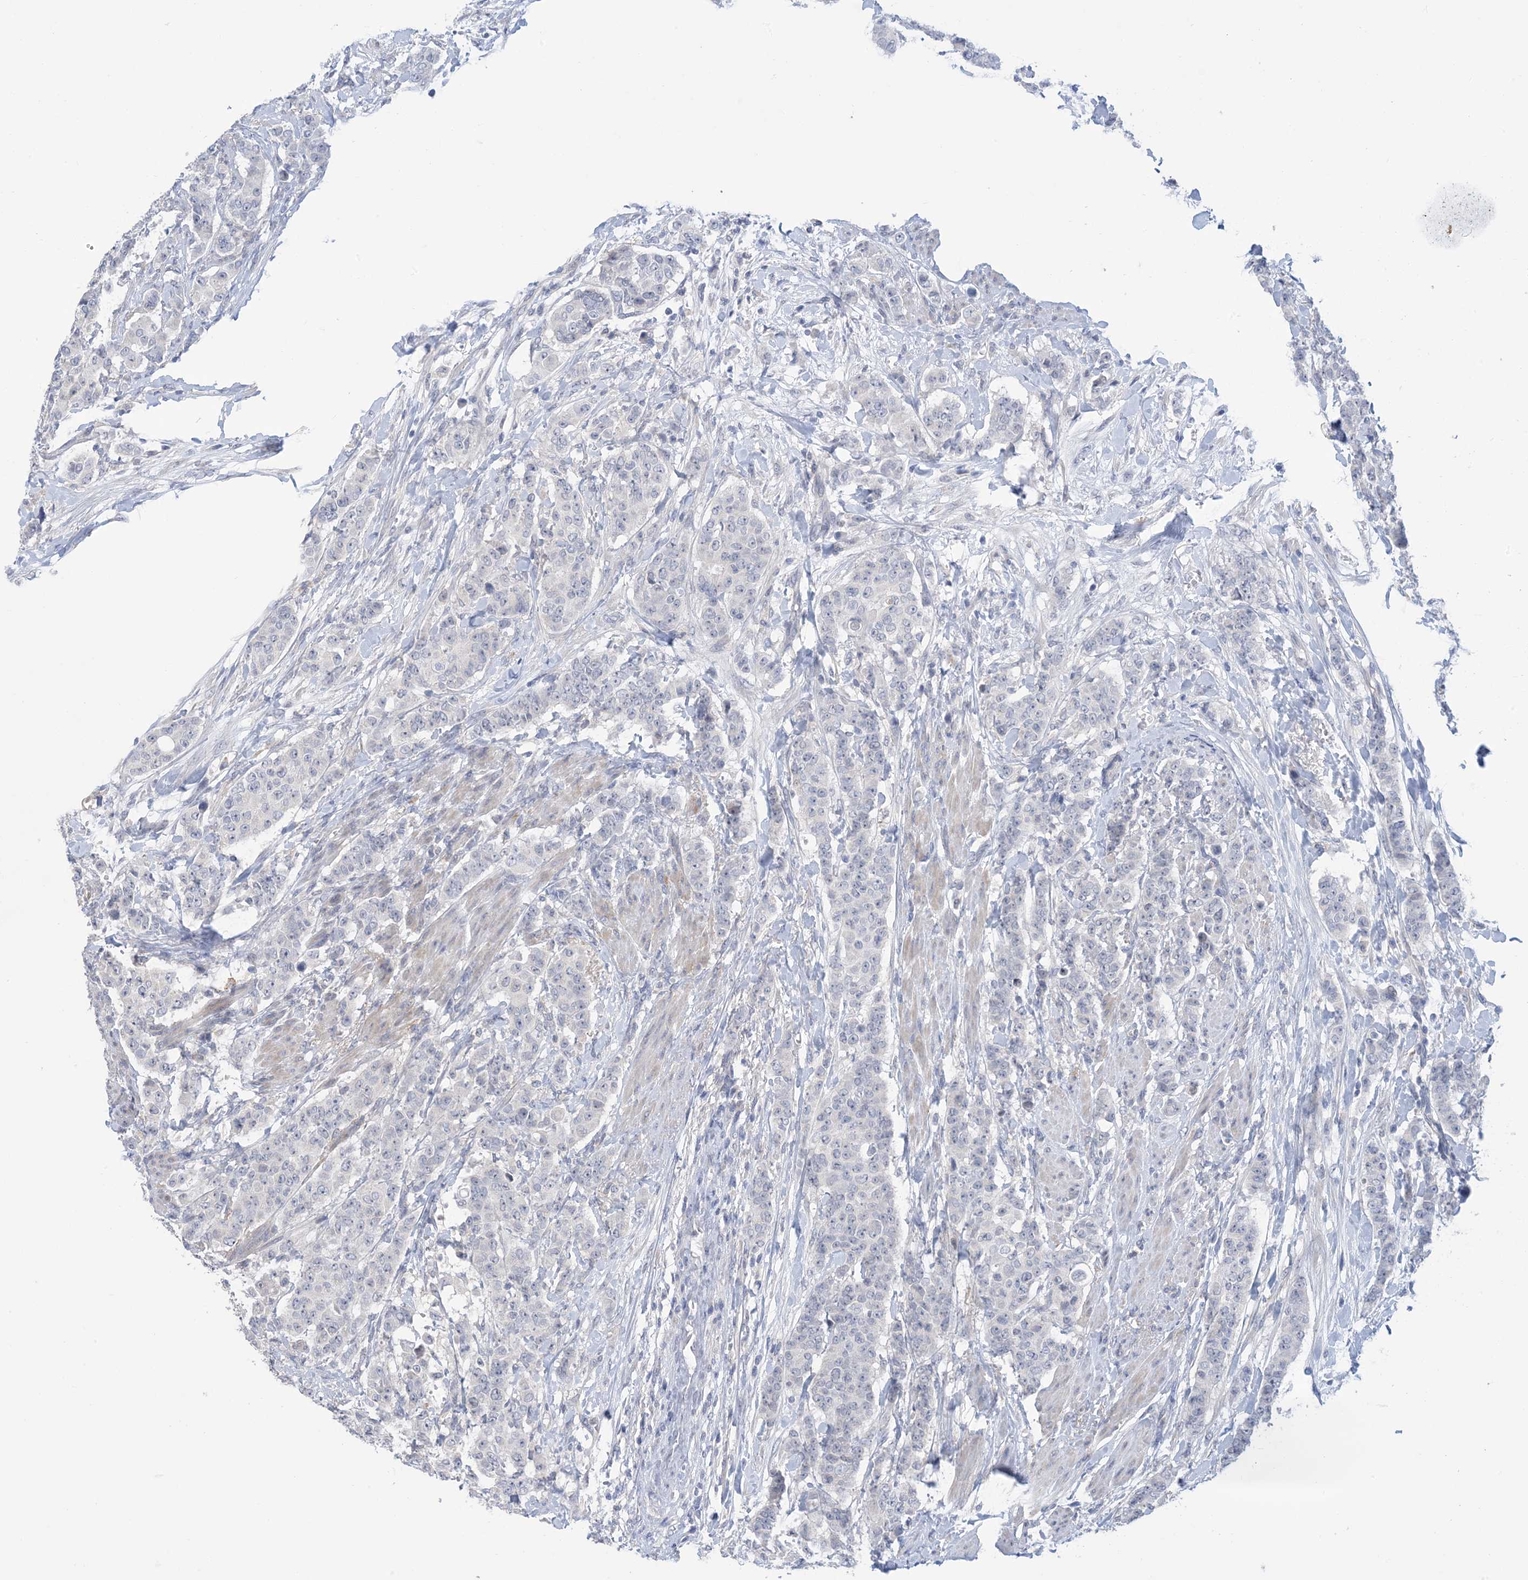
{"staining": {"intensity": "negative", "quantity": "none", "location": "none"}, "tissue": "breast cancer", "cell_type": "Tumor cells", "image_type": "cancer", "snomed": [{"axis": "morphology", "description": "Duct carcinoma"}, {"axis": "topography", "description": "Breast"}], "caption": "Intraductal carcinoma (breast) was stained to show a protein in brown. There is no significant expression in tumor cells.", "gene": "TTYH1", "patient": {"sex": "female", "age": 40}}